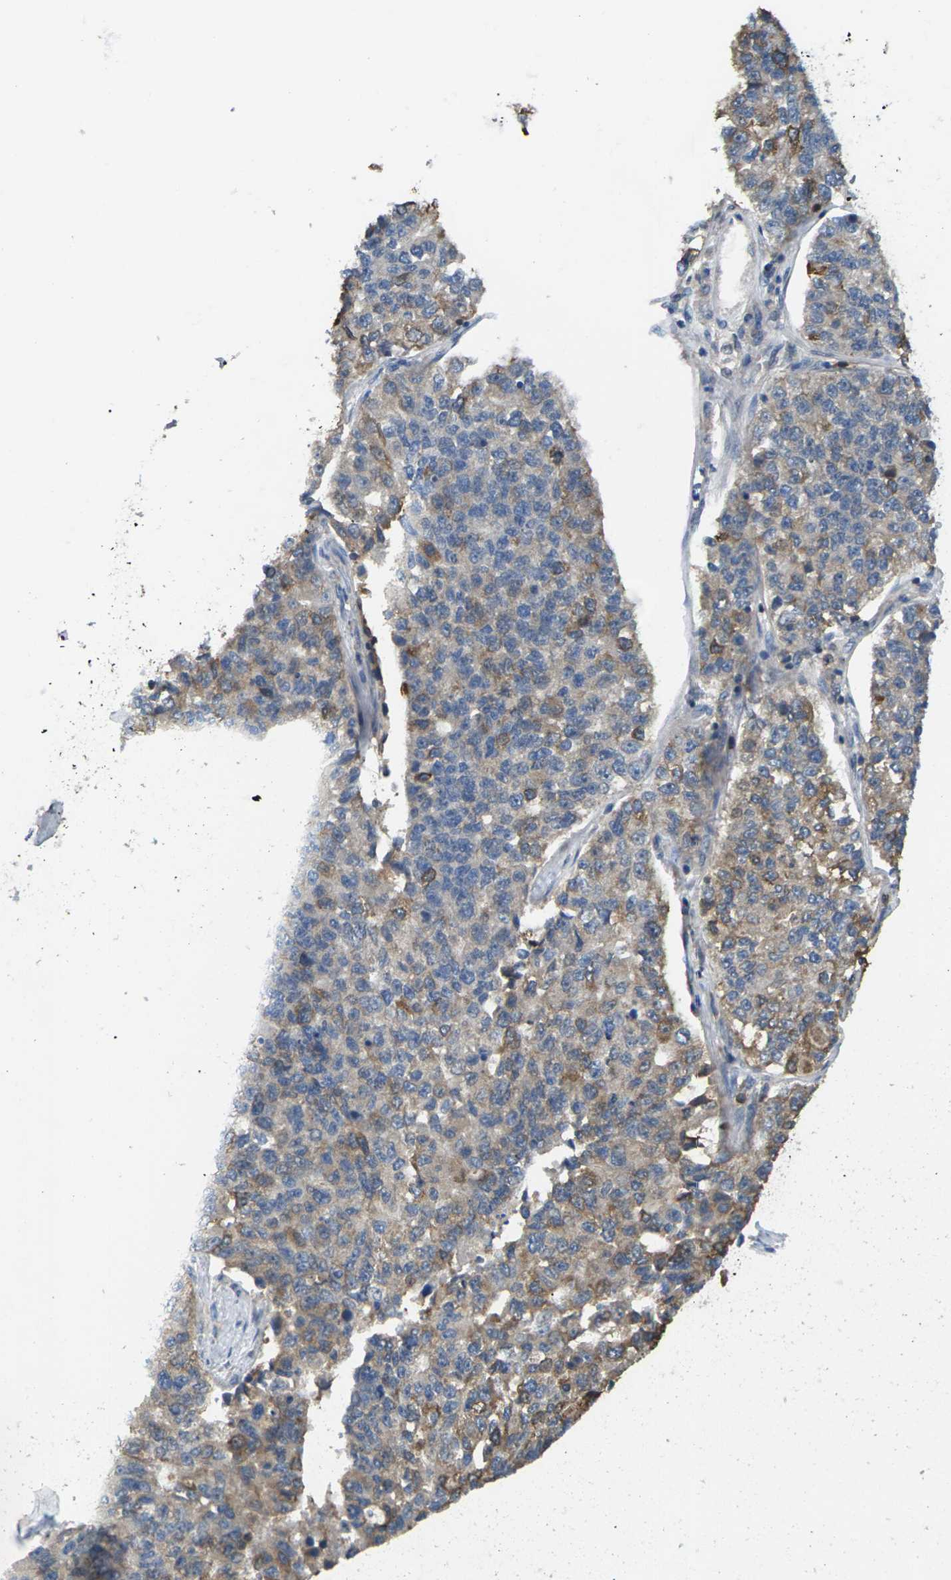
{"staining": {"intensity": "weak", "quantity": "25%-75%", "location": "cytoplasmic/membranous"}, "tissue": "lung cancer", "cell_type": "Tumor cells", "image_type": "cancer", "snomed": [{"axis": "morphology", "description": "Adenocarcinoma, NOS"}, {"axis": "topography", "description": "Lung"}], "caption": "DAB (3,3'-diaminobenzidine) immunohistochemical staining of lung cancer demonstrates weak cytoplasmic/membranous protein positivity in approximately 25%-75% of tumor cells.", "gene": "TIAM1", "patient": {"sex": "male", "age": 49}}